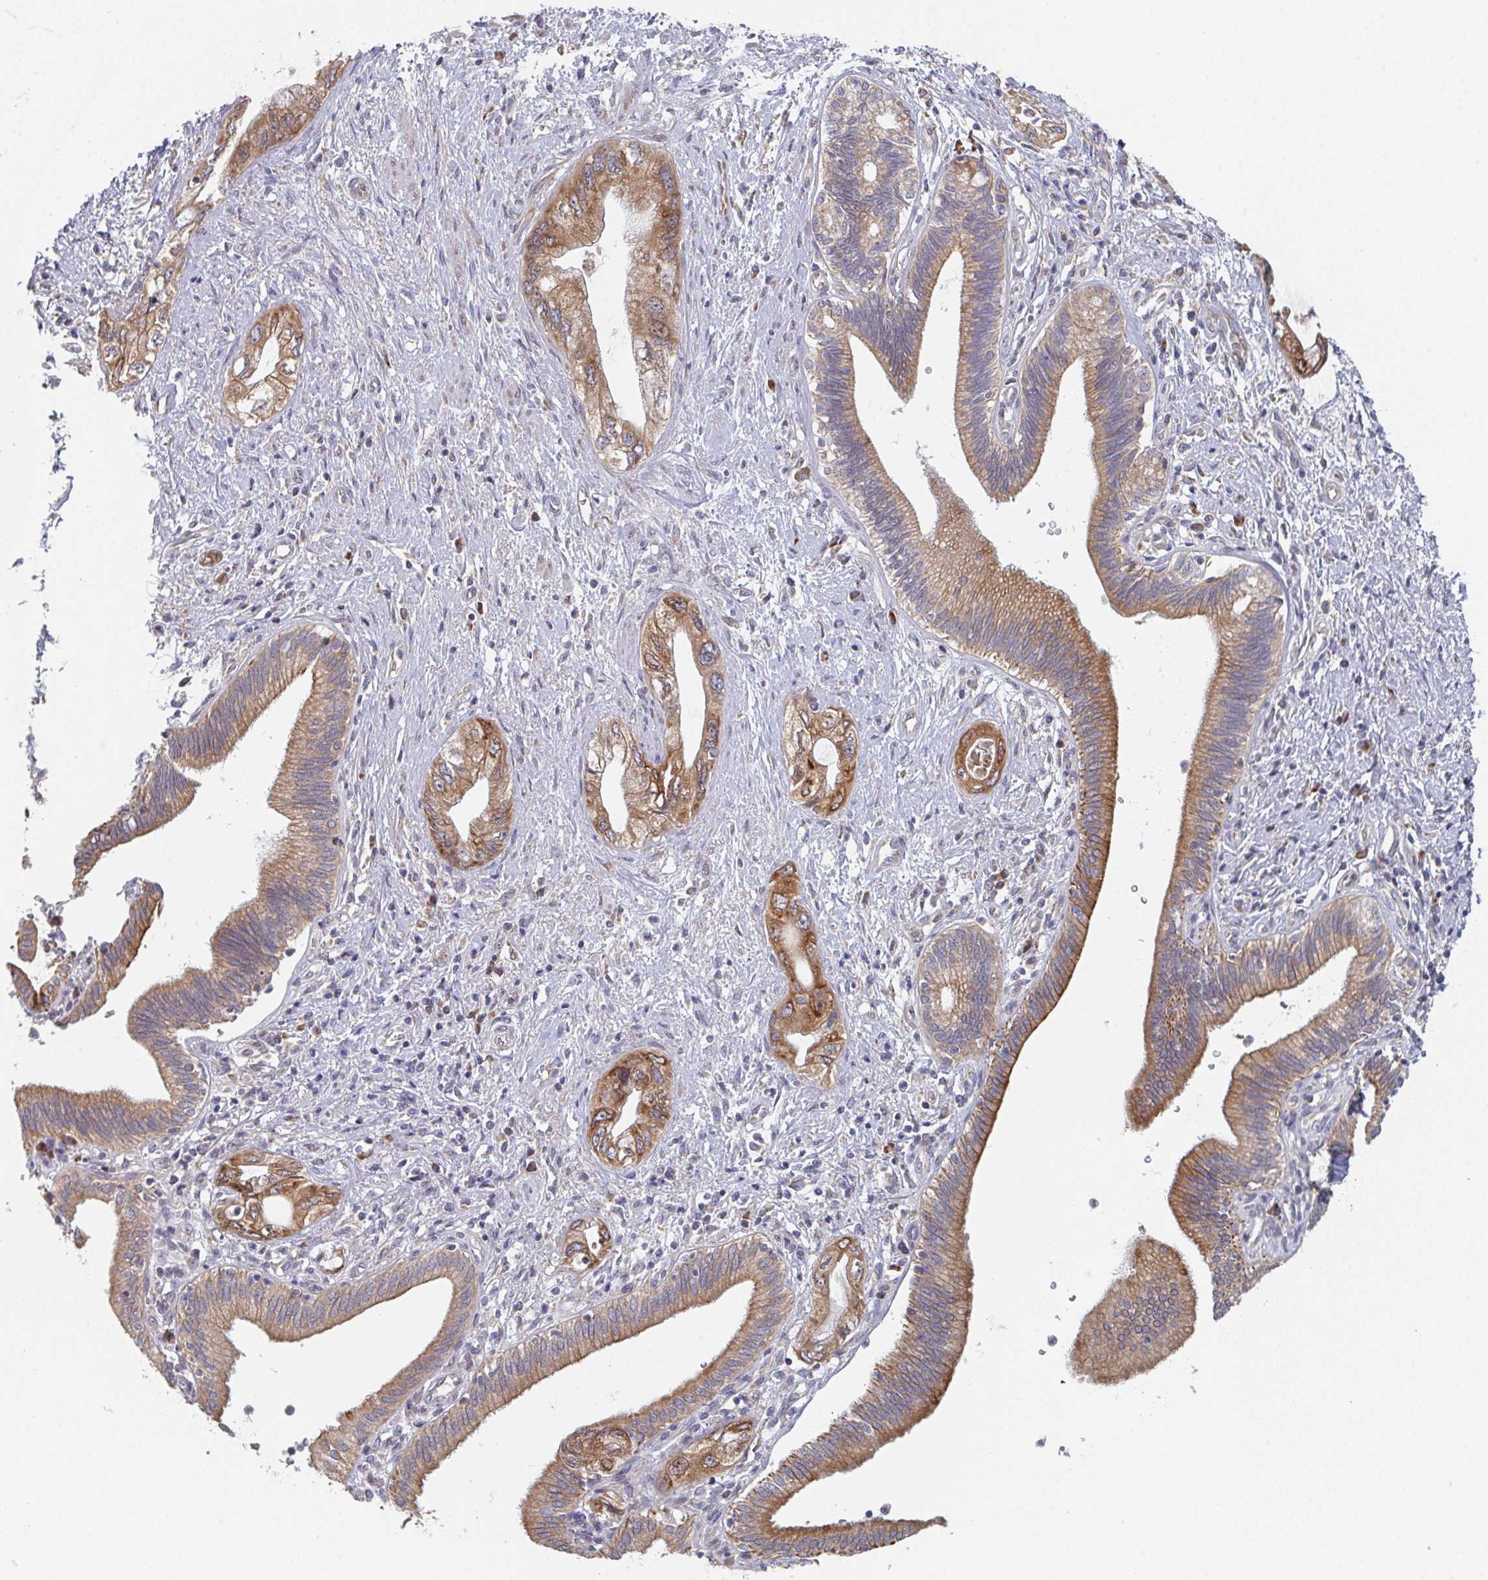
{"staining": {"intensity": "moderate", "quantity": ">75%", "location": "cytoplasmic/membranous"}, "tissue": "pancreatic cancer", "cell_type": "Tumor cells", "image_type": "cancer", "snomed": [{"axis": "morphology", "description": "Adenocarcinoma, NOS"}, {"axis": "topography", "description": "Pancreas"}], "caption": "Pancreatic cancer (adenocarcinoma) stained with DAB (3,3'-diaminobenzidine) immunohistochemistry reveals medium levels of moderate cytoplasmic/membranous staining in approximately >75% of tumor cells.", "gene": "ELOVL1", "patient": {"sex": "female", "age": 73}}